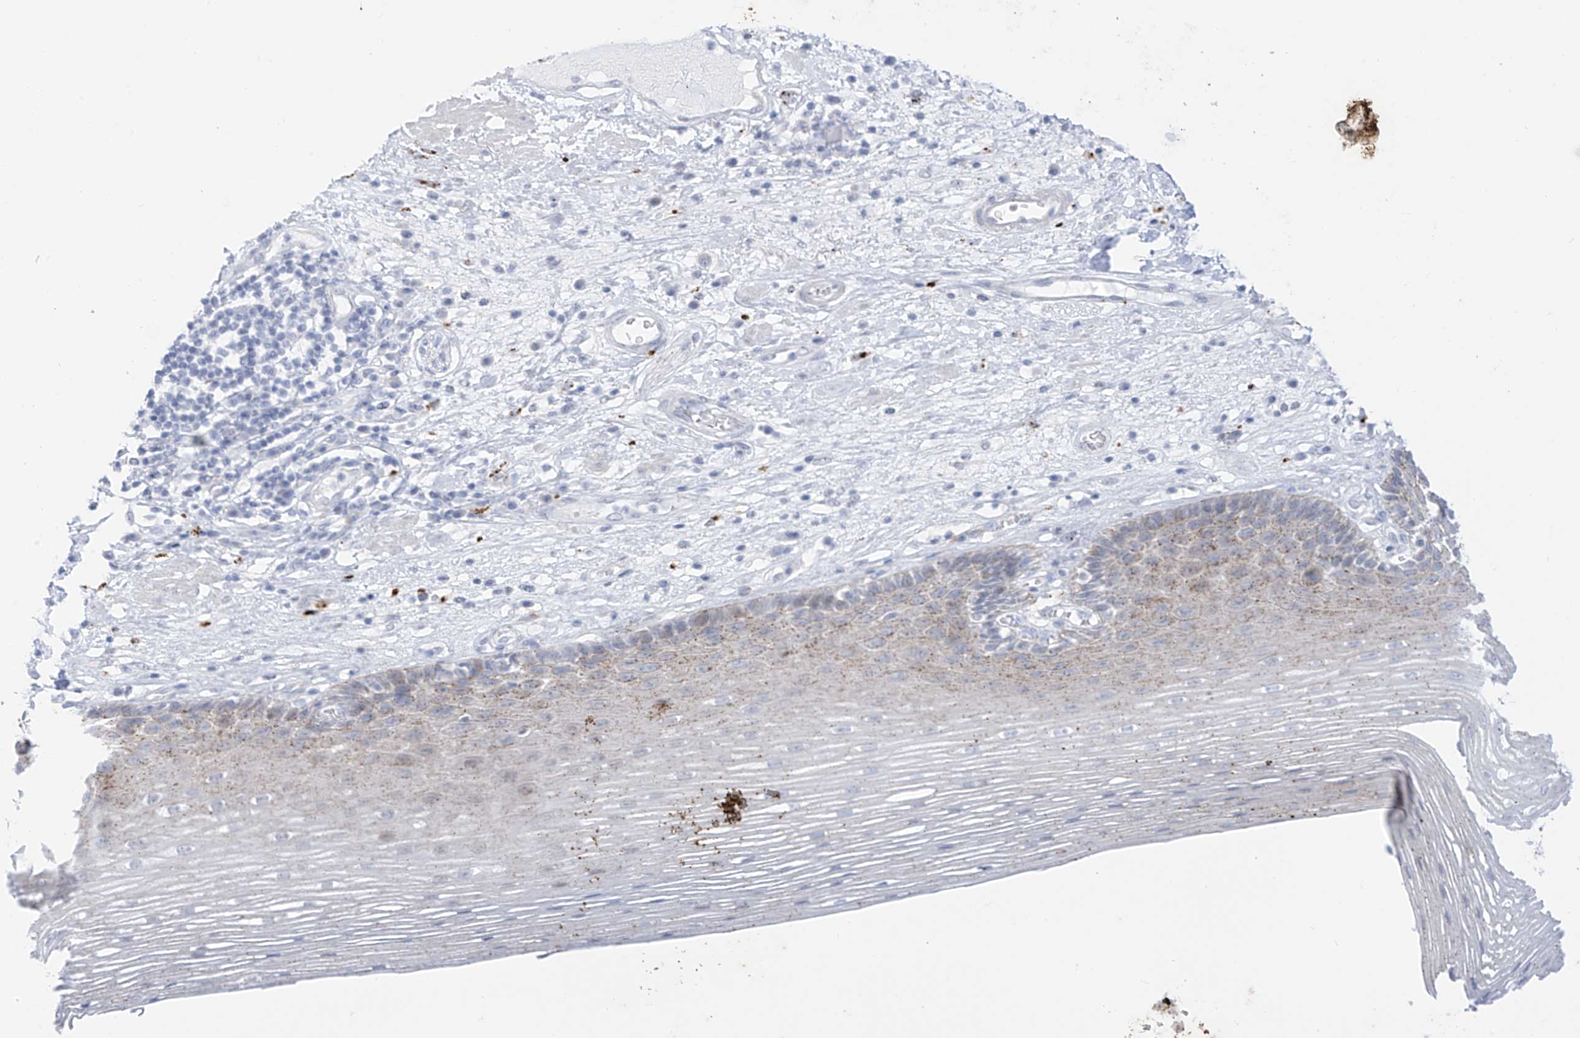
{"staining": {"intensity": "moderate", "quantity": "25%-75%", "location": "cytoplasmic/membranous"}, "tissue": "esophagus", "cell_type": "Squamous epithelial cells", "image_type": "normal", "snomed": [{"axis": "morphology", "description": "Normal tissue, NOS"}, {"axis": "topography", "description": "Esophagus"}], "caption": "Human esophagus stained with a brown dye displays moderate cytoplasmic/membranous positive expression in approximately 25%-75% of squamous epithelial cells.", "gene": "PSPH", "patient": {"sex": "male", "age": 62}}